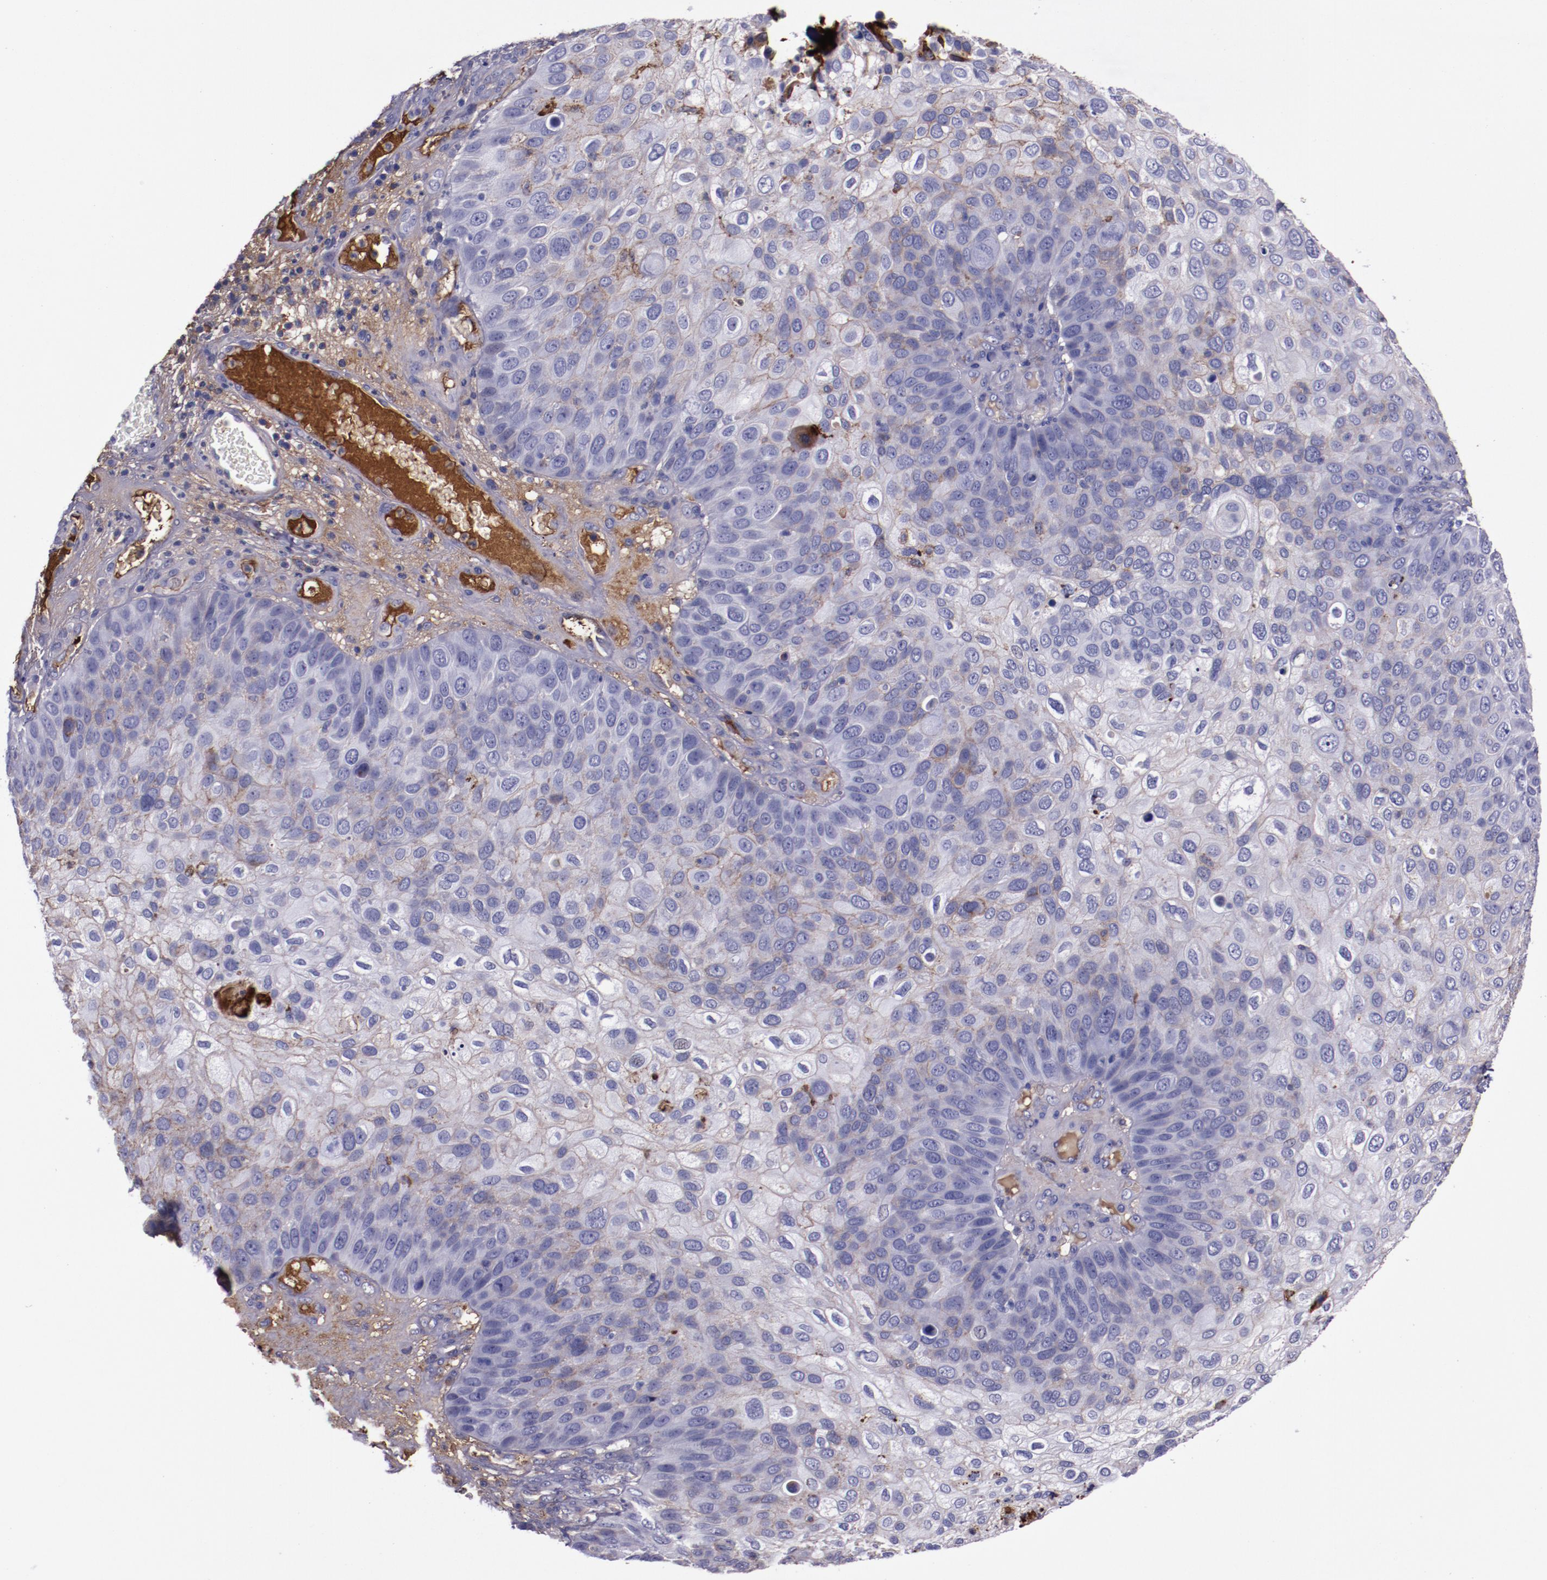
{"staining": {"intensity": "moderate", "quantity": "25%-75%", "location": "cytoplasmic/membranous"}, "tissue": "skin cancer", "cell_type": "Tumor cells", "image_type": "cancer", "snomed": [{"axis": "morphology", "description": "Squamous cell carcinoma, NOS"}, {"axis": "topography", "description": "Skin"}], "caption": "Skin cancer (squamous cell carcinoma) was stained to show a protein in brown. There is medium levels of moderate cytoplasmic/membranous positivity in about 25%-75% of tumor cells.", "gene": "APOH", "patient": {"sex": "male", "age": 87}}